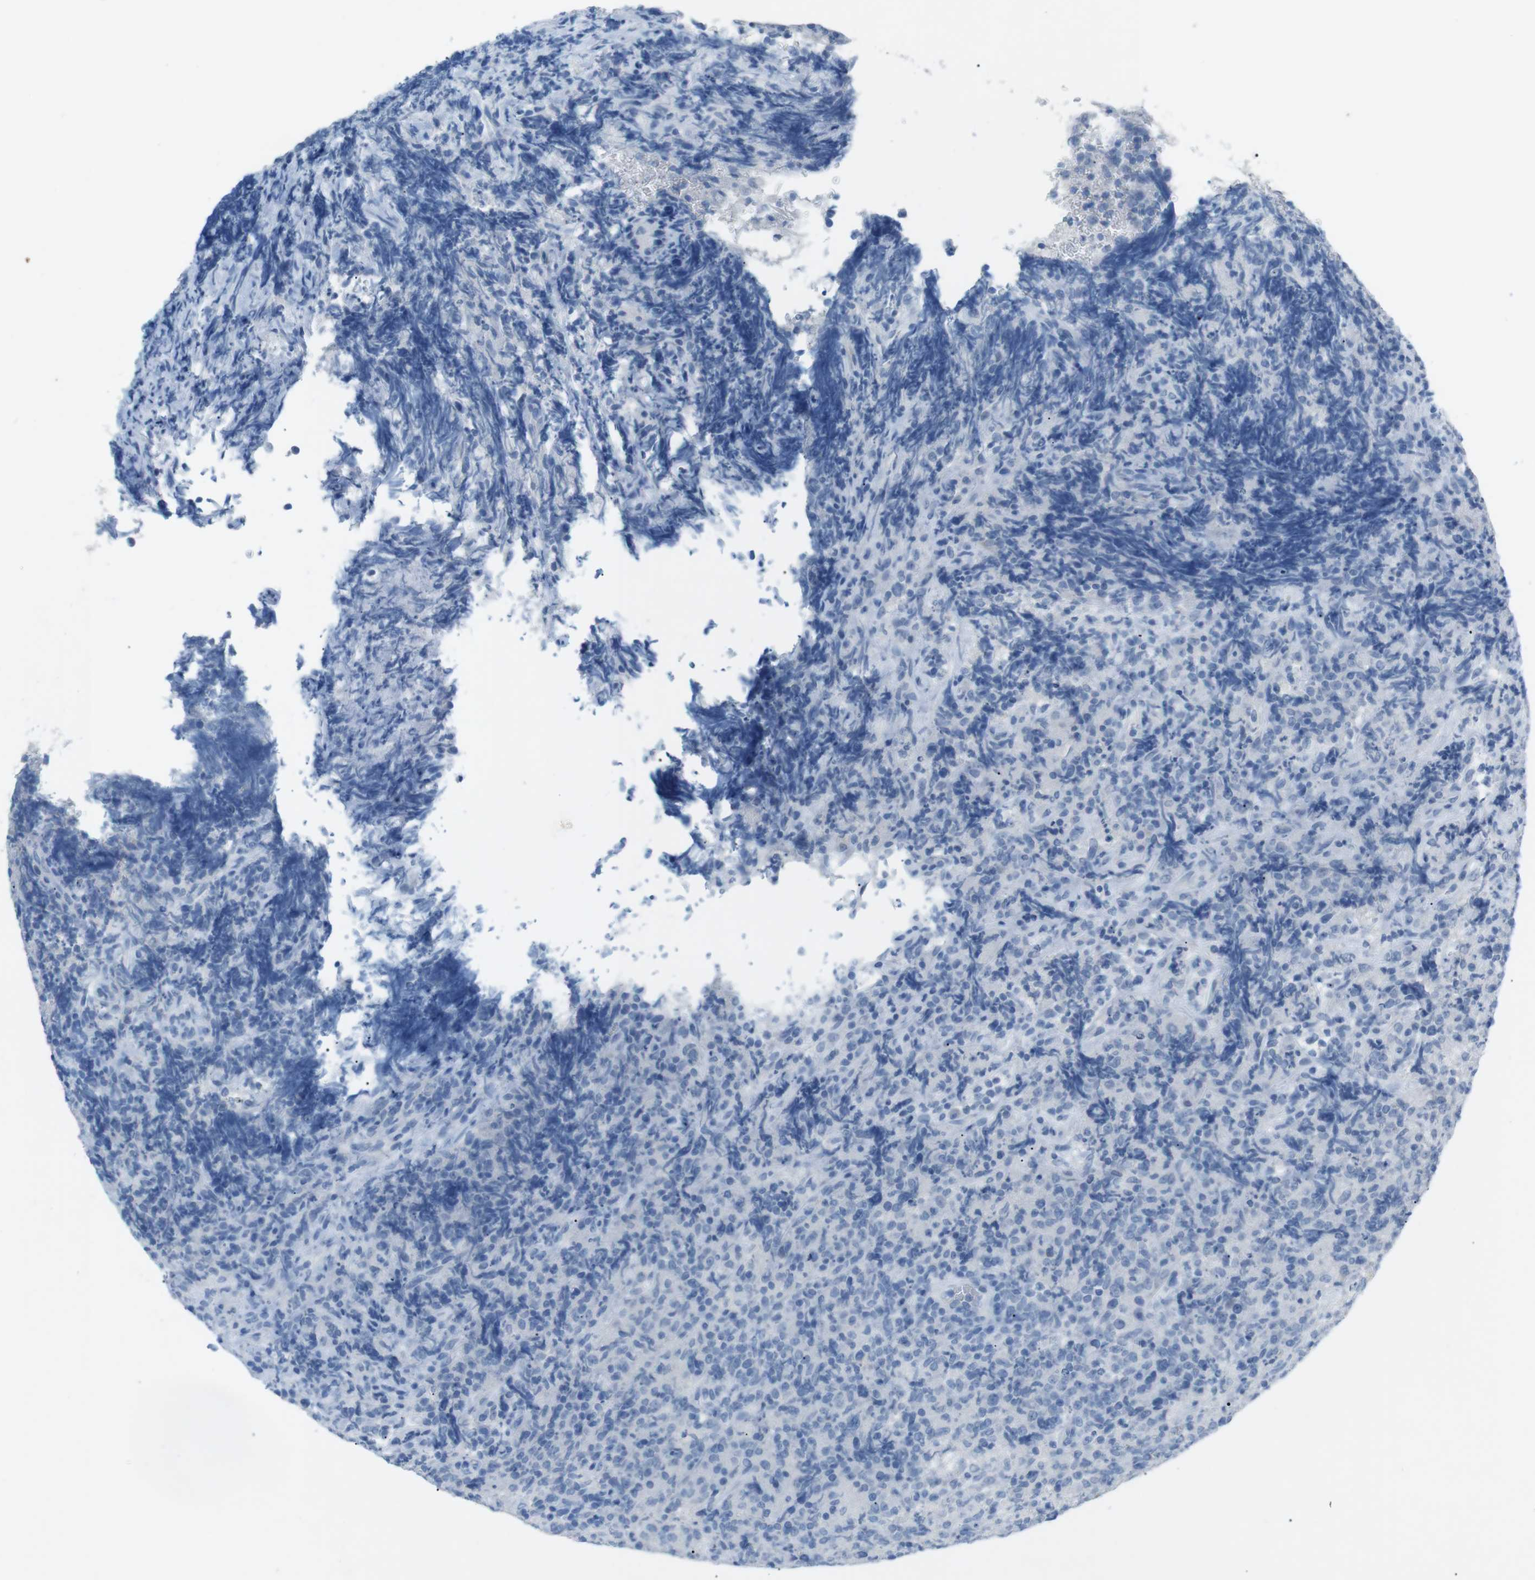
{"staining": {"intensity": "negative", "quantity": "none", "location": "none"}, "tissue": "lymphoma", "cell_type": "Tumor cells", "image_type": "cancer", "snomed": [{"axis": "morphology", "description": "Malignant lymphoma, non-Hodgkin's type, High grade"}, {"axis": "topography", "description": "Tonsil"}], "caption": "An IHC histopathology image of lymphoma is shown. There is no staining in tumor cells of lymphoma.", "gene": "SALL4", "patient": {"sex": "female", "age": 36}}